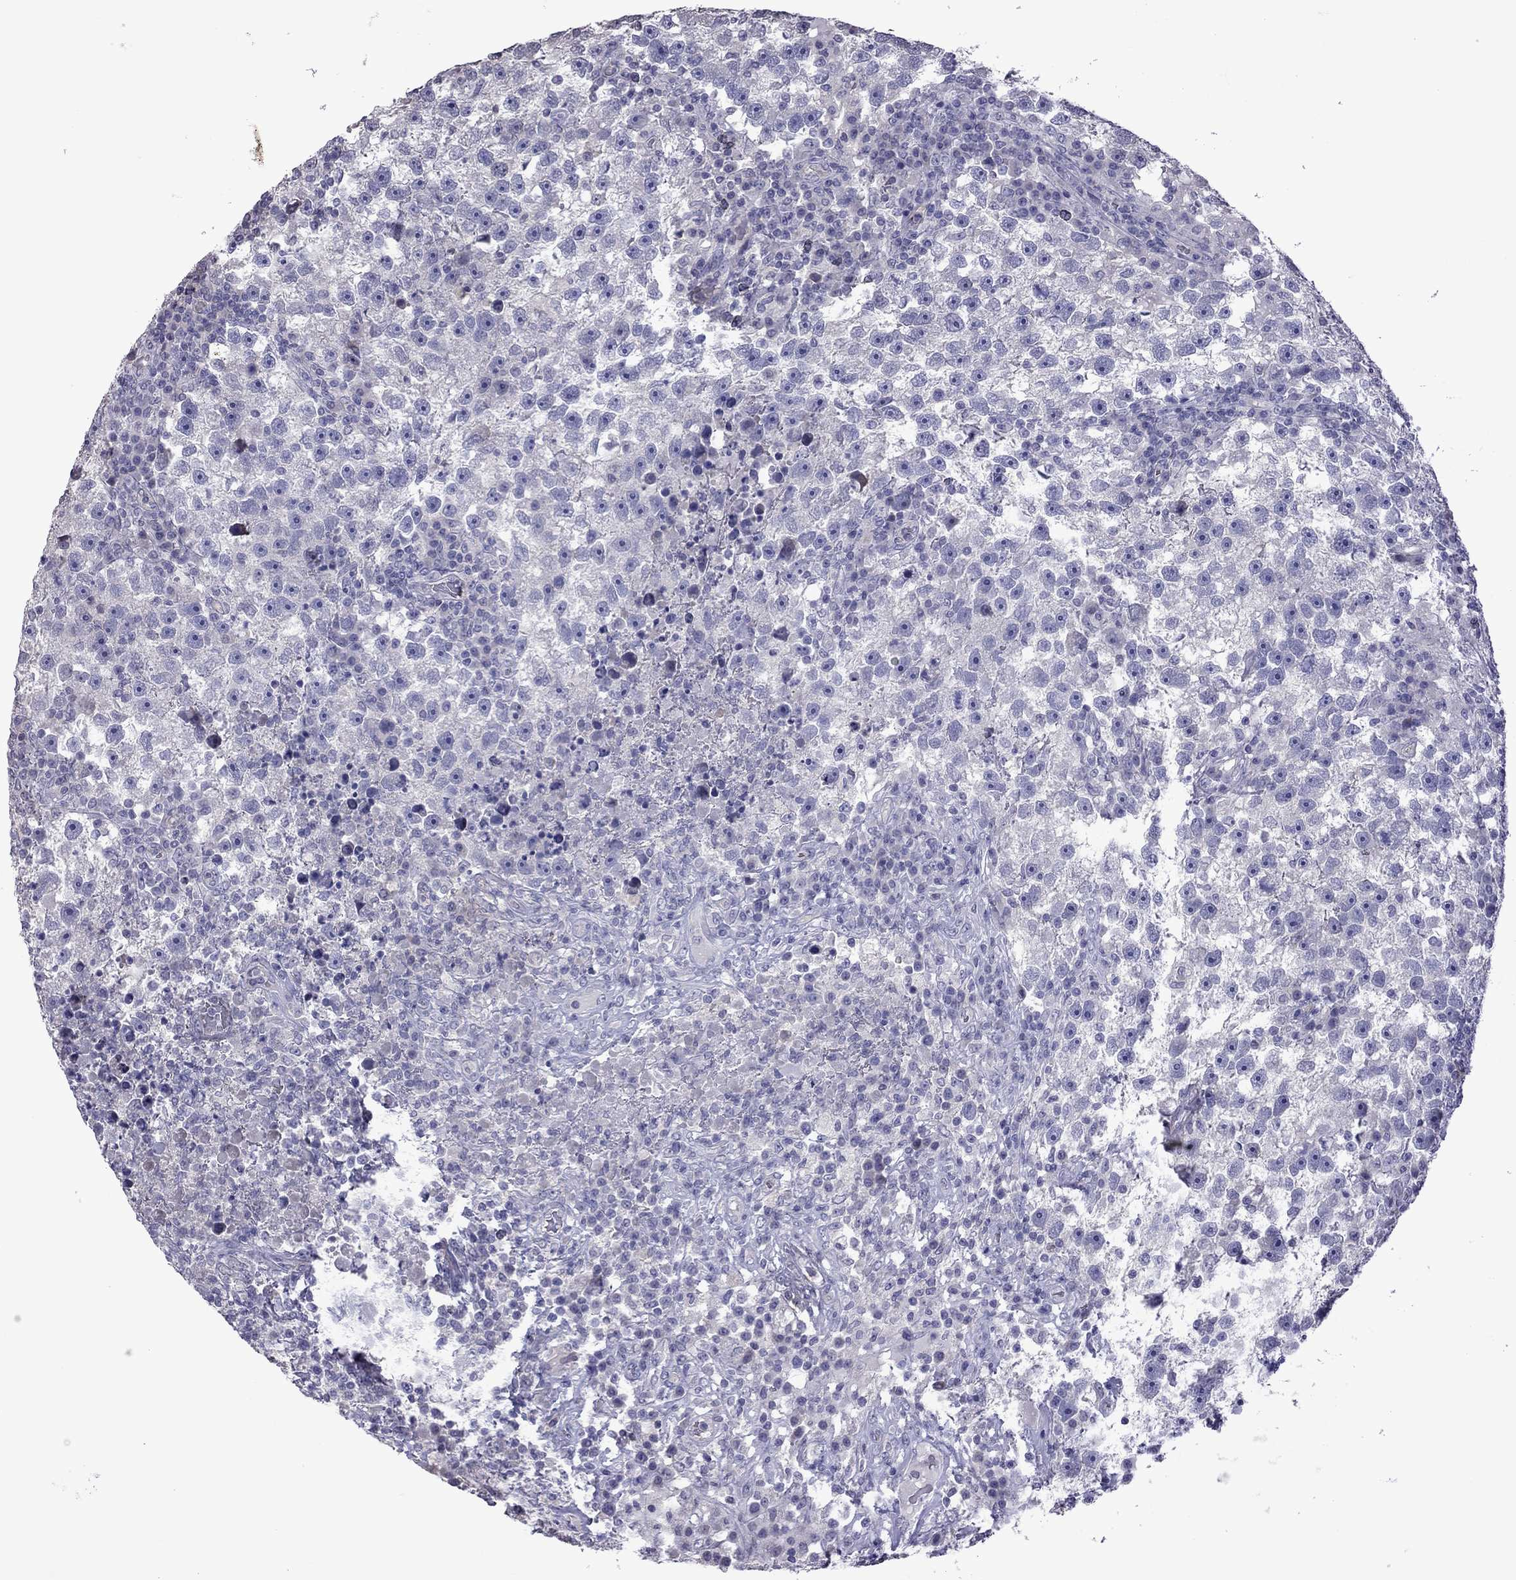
{"staining": {"intensity": "negative", "quantity": "none", "location": "none"}, "tissue": "testis cancer", "cell_type": "Tumor cells", "image_type": "cancer", "snomed": [{"axis": "morphology", "description": "Seminoma, NOS"}, {"axis": "topography", "description": "Testis"}], "caption": "This is an immunohistochemistry (IHC) micrograph of testis cancer (seminoma). There is no positivity in tumor cells.", "gene": "FEZ1", "patient": {"sex": "male", "age": 47}}